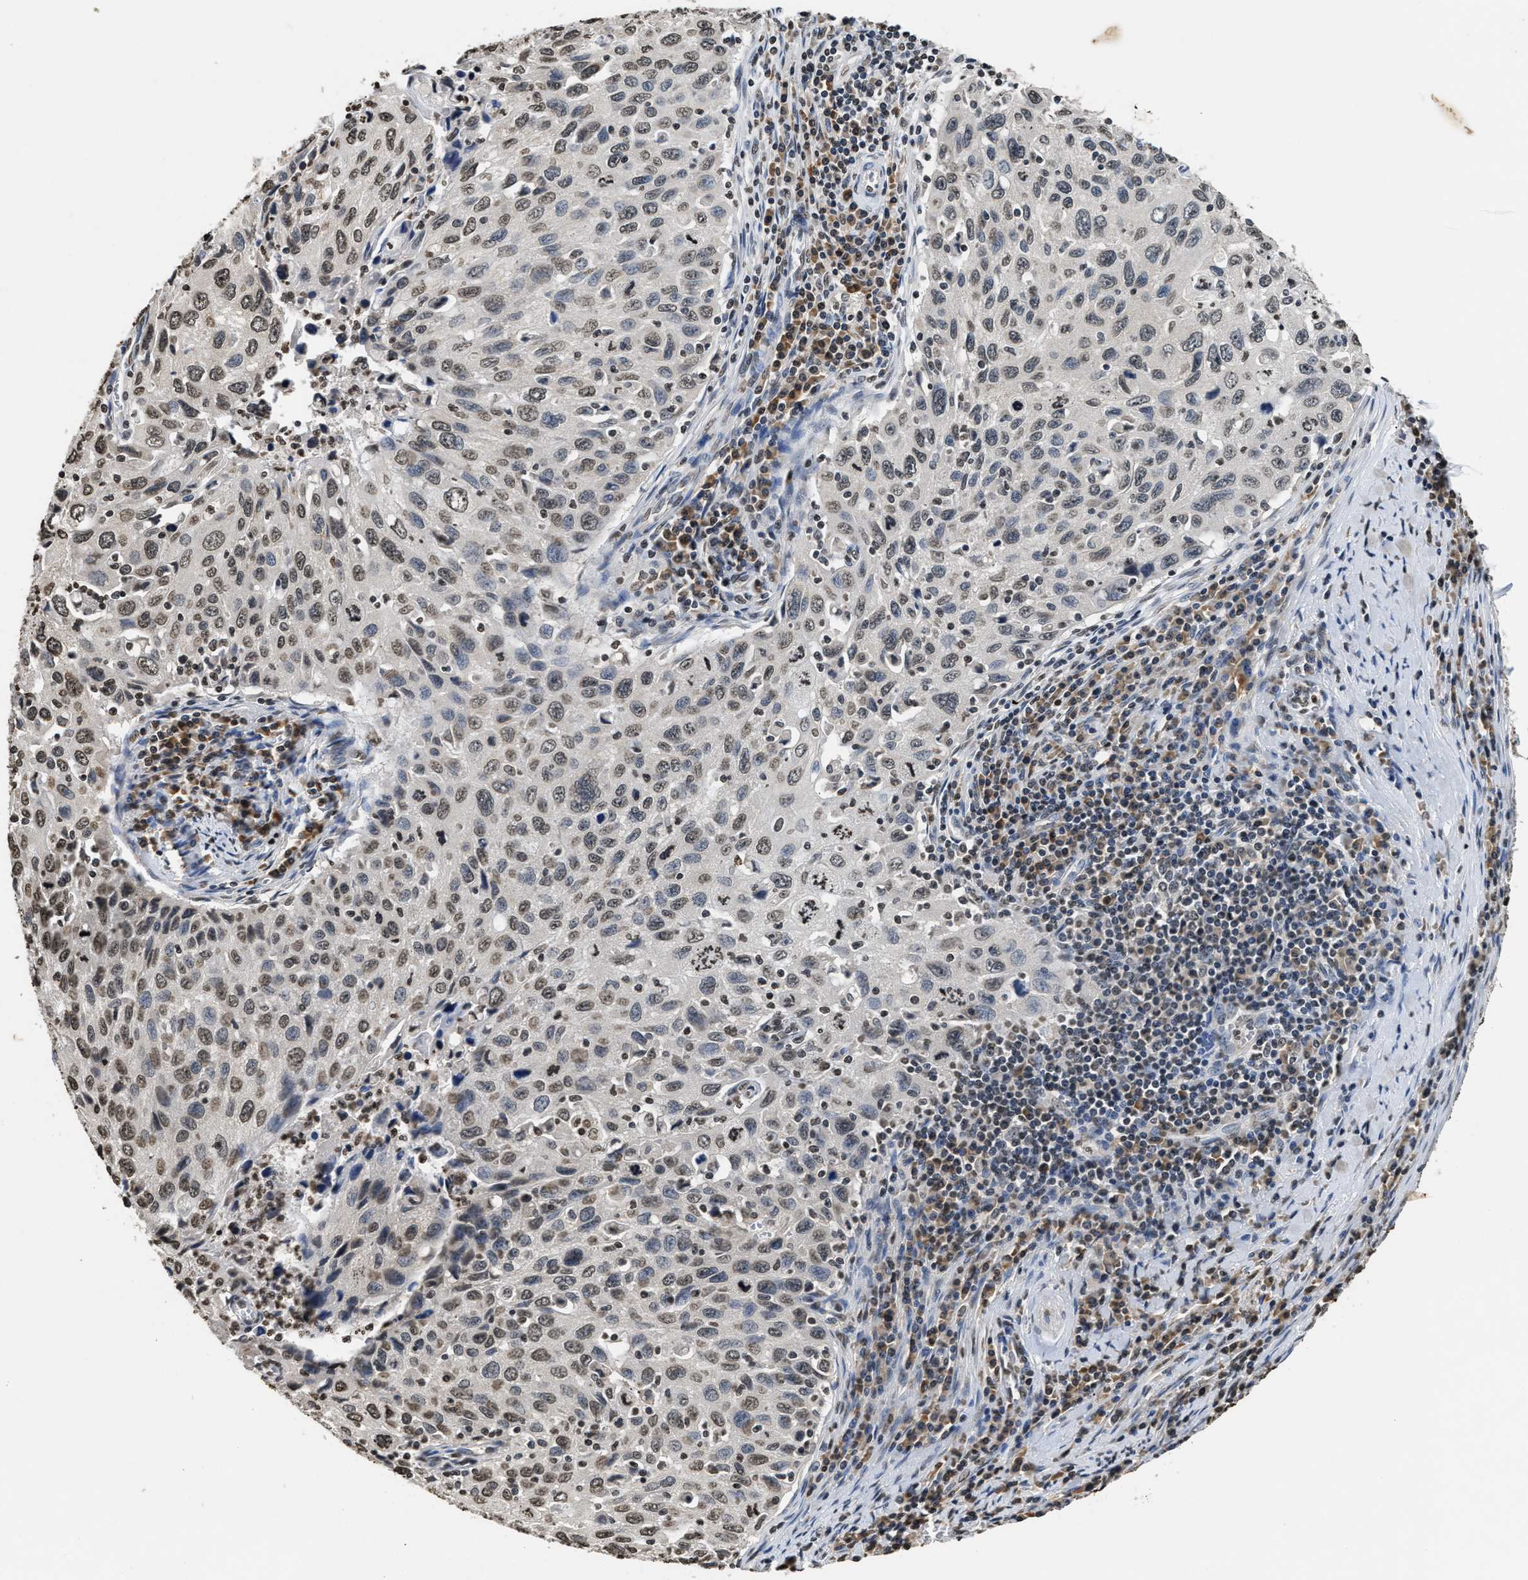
{"staining": {"intensity": "weak", "quantity": ">75%", "location": "nuclear"}, "tissue": "cervical cancer", "cell_type": "Tumor cells", "image_type": "cancer", "snomed": [{"axis": "morphology", "description": "Squamous cell carcinoma, NOS"}, {"axis": "topography", "description": "Cervix"}], "caption": "Protein positivity by IHC shows weak nuclear expression in approximately >75% of tumor cells in cervical cancer (squamous cell carcinoma). Using DAB (3,3'-diaminobenzidine) (brown) and hematoxylin (blue) stains, captured at high magnification using brightfield microscopy.", "gene": "DNASE1L3", "patient": {"sex": "female", "age": 53}}